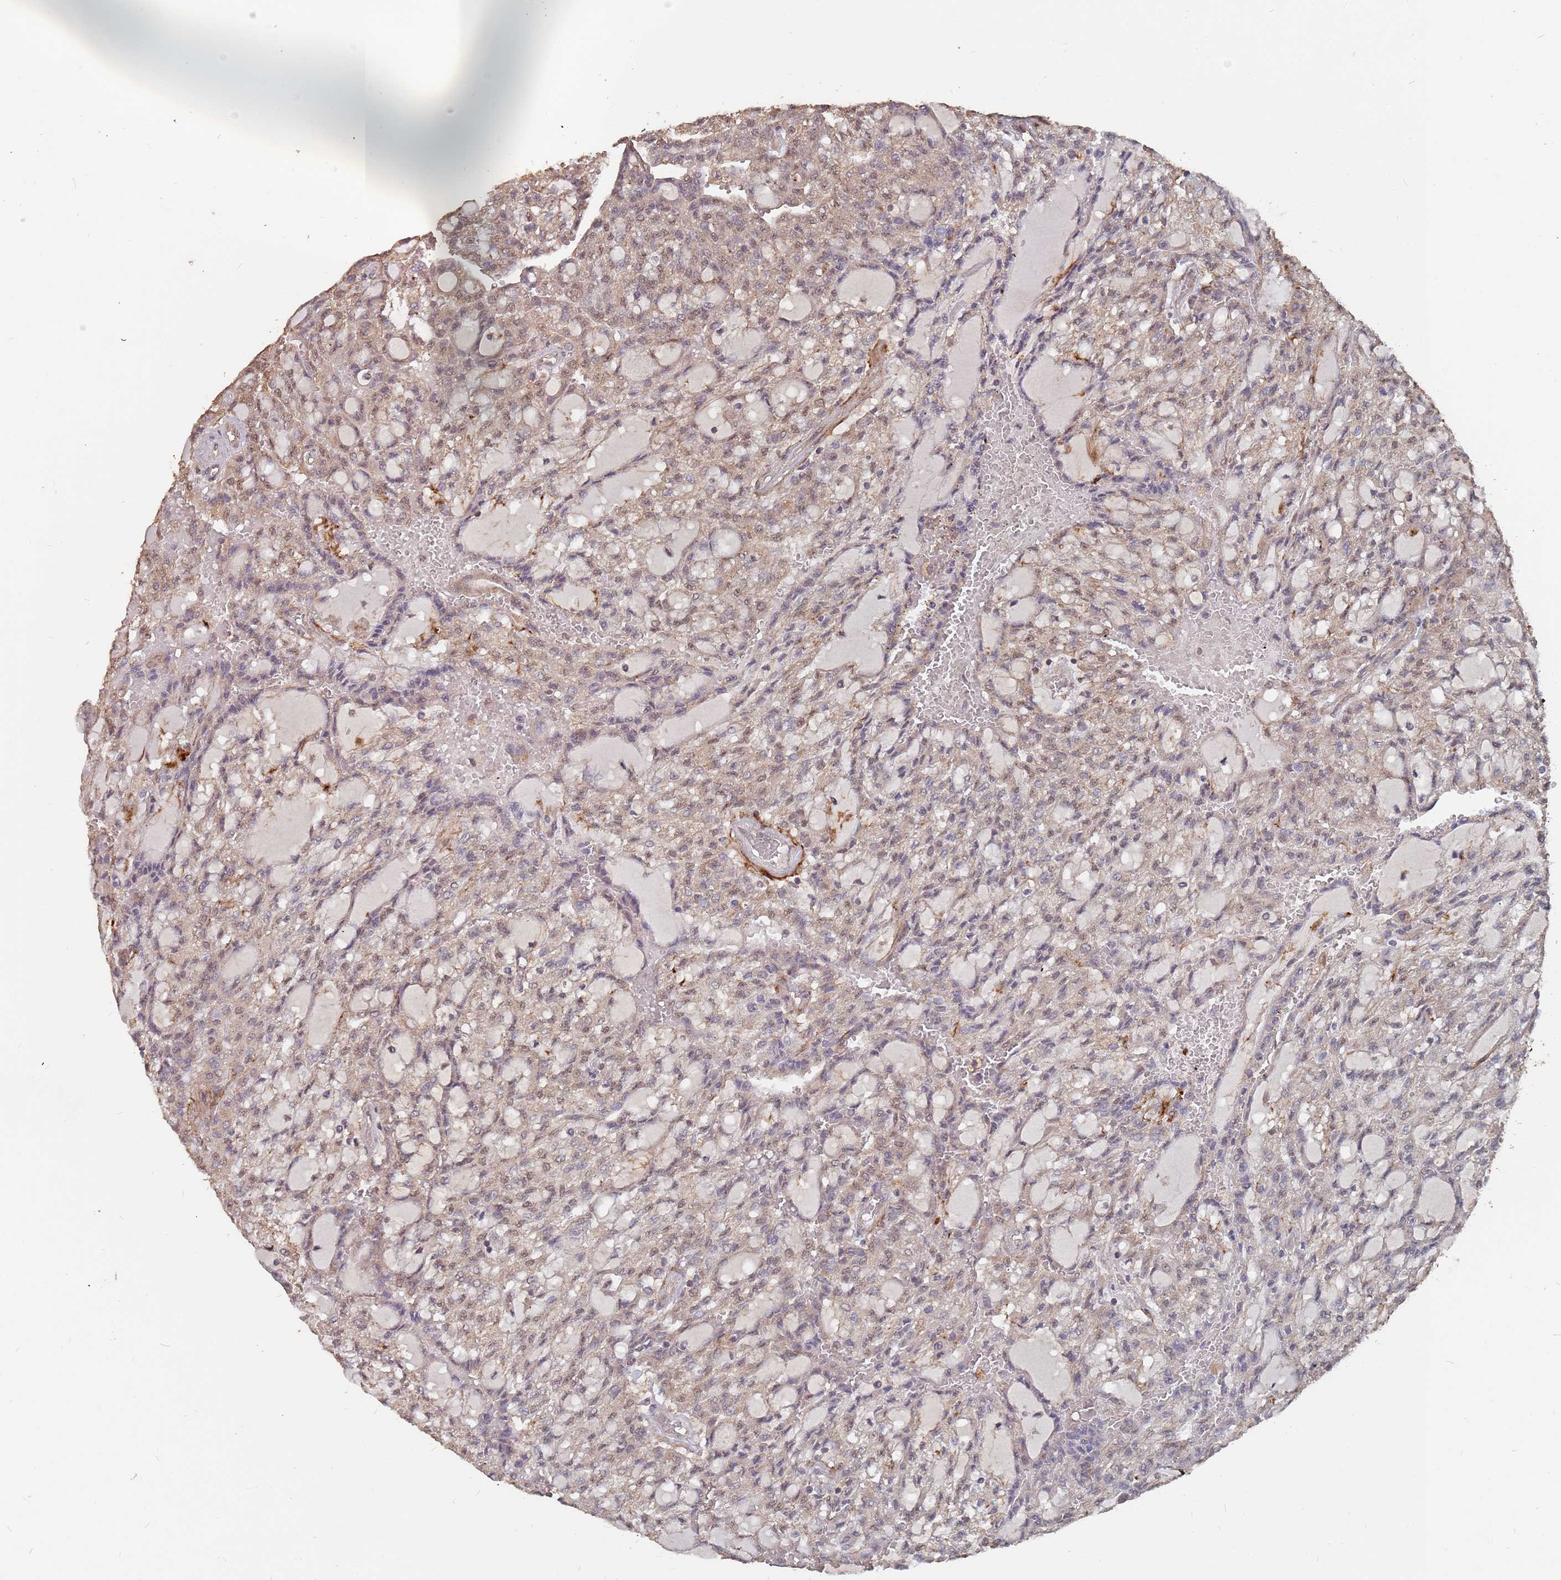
{"staining": {"intensity": "weak", "quantity": "25%-75%", "location": "cytoplasmic/membranous"}, "tissue": "renal cancer", "cell_type": "Tumor cells", "image_type": "cancer", "snomed": [{"axis": "morphology", "description": "Adenocarcinoma, NOS"}, {"axis": "topography", "description": "Kidney"}], "caption": "Immunohistochemistry (IHC) histopathology image of human adenocarcinoma (renal) stained for a protein (brown), which reveals low levels of weak cytoplasmic/membranous expression in about 25%-75% of tumor cells.", "gene": "PRORP", "patient": {"sex": "male", "age": 63}}